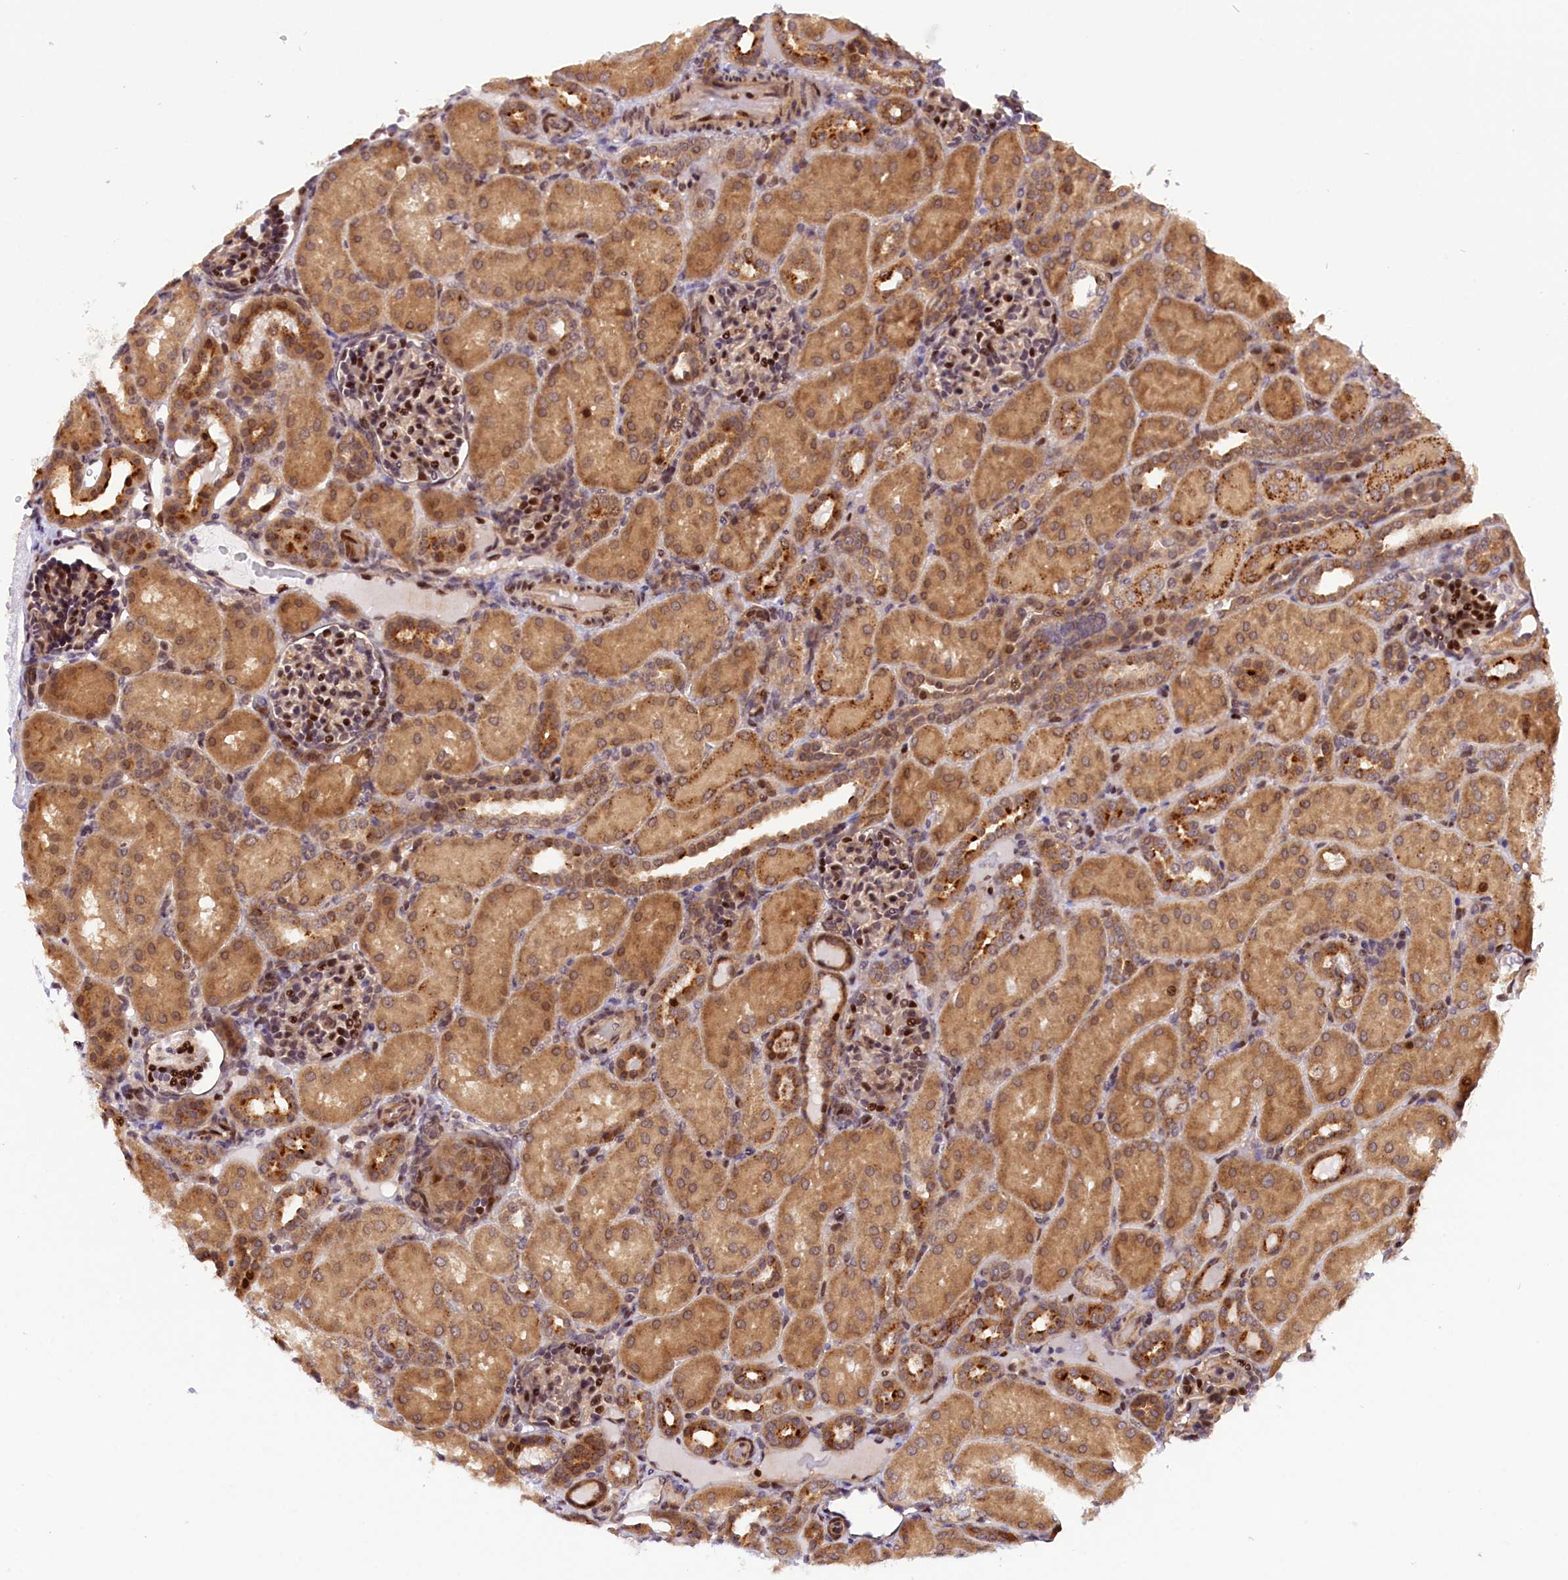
{"staining": {"intensity": "moderate", "quantity": ">75%", "location": "nuclear"}, "tissue": "kidney", "cell_type": "Cells in glomeruli", "image_type": "normal", "snomed": [{"axis": "morphology", "description": "Normal tissue, NOS"}, {"axis": "topography", "description": "Kidney"}], "caption": "Moderate nuclear protein staining is appreciated in approximately >75% of cells in glomeruli in kidney. (Stains: DAB (3,3'-diaminobenzidine) in brown, nuclei in blue, Microscopy: brightfield microscopy at high magnification).", "gene": "SAMD4A", "patient": {"sex": "male", "age": 1}}